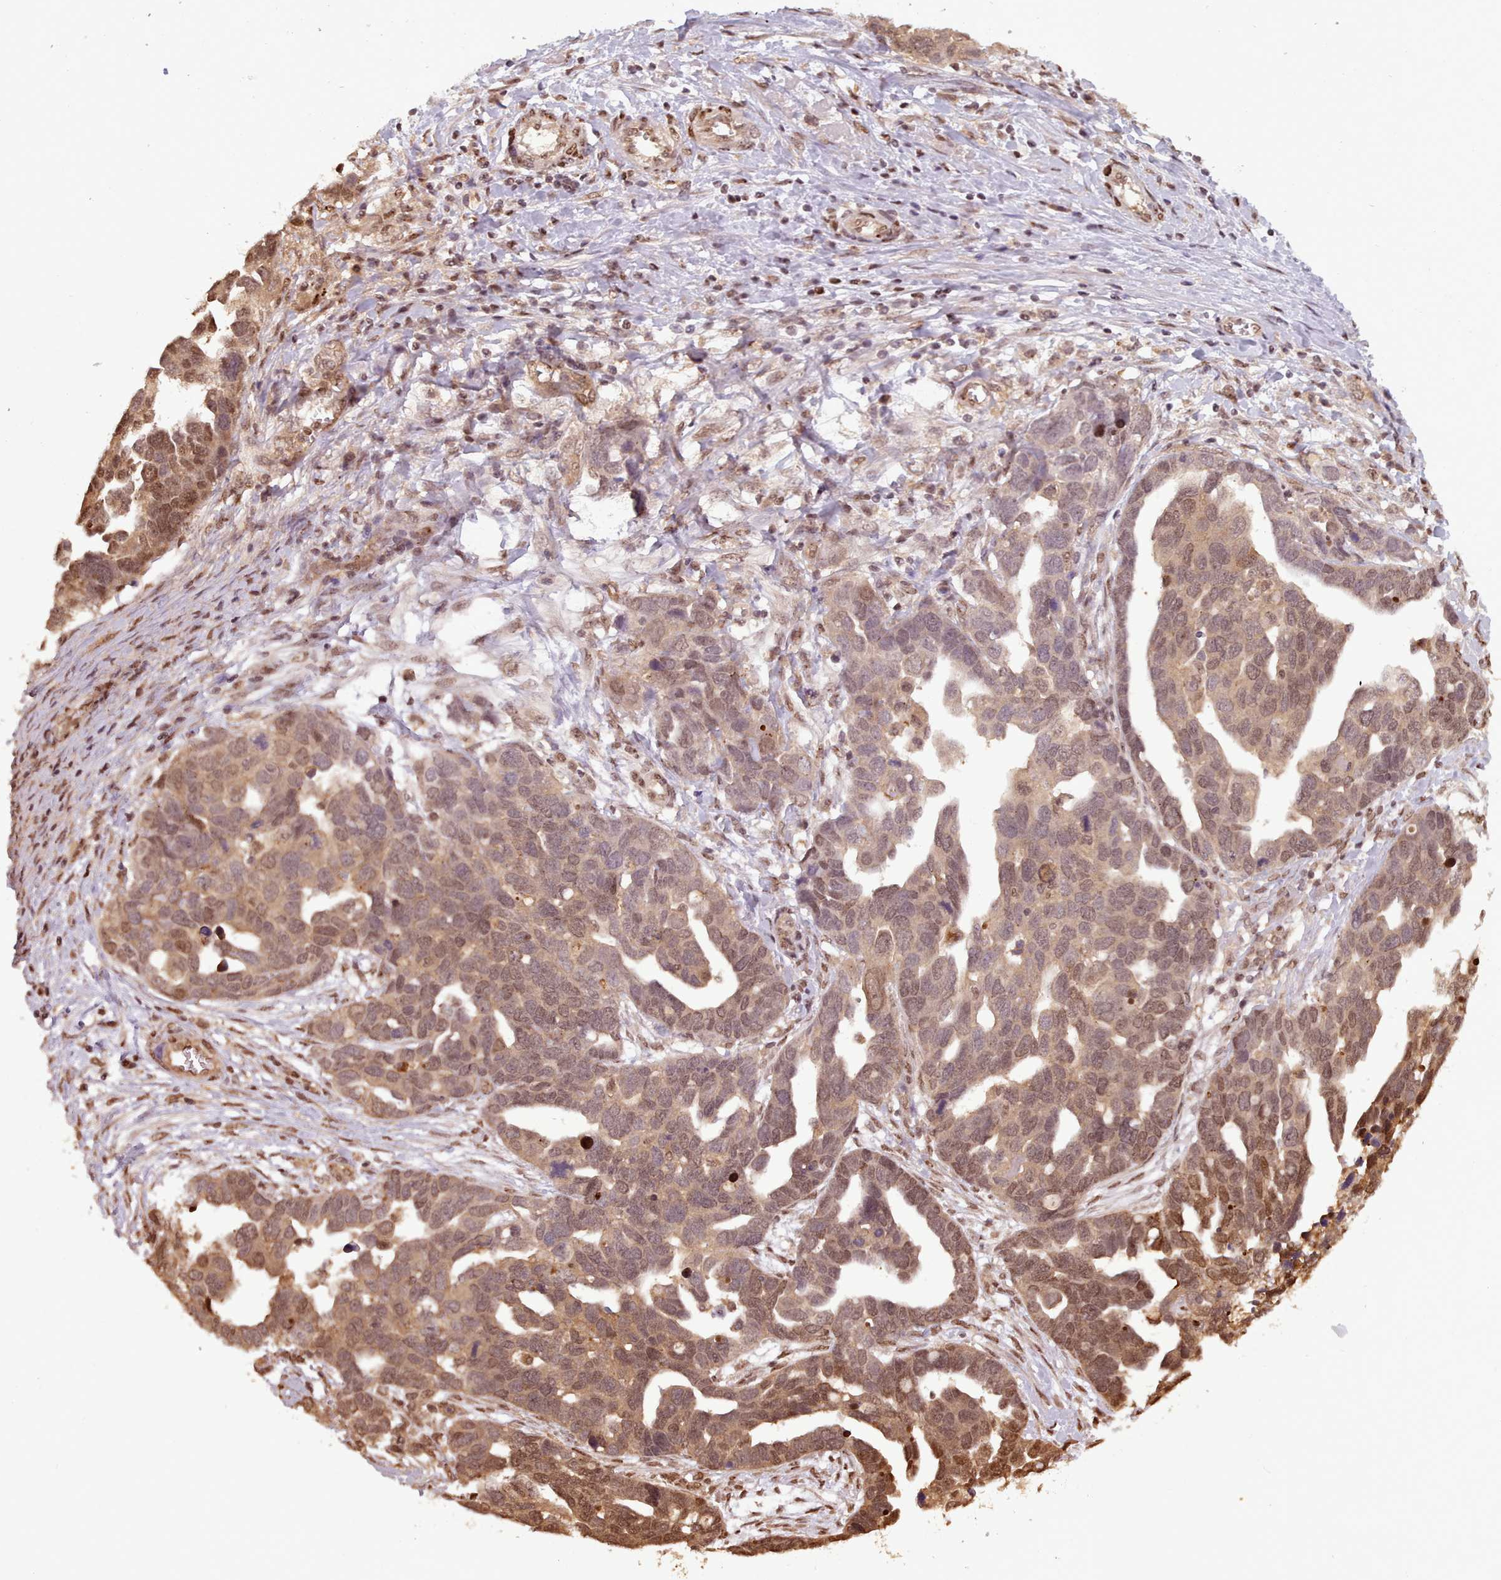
{"staining": {"intensity": "moderate", "quantity": ">75%", "location": "cytoplasmic/membranous,nuclear"}, "tissue": "ovarian cancer", "cell_type": "Tumor cells", "image_type": "cancer", "snomed": [{"axis": "morphology", "description": "Cystadenocarcinoma, serous, NOS"}, {"axis": "topography", "description": "Ovary"}], "caption": "This is an image of immunohistochemistry (IHC) staining of ovarian cancer (serous cystadenocarcinoma), which shows moderate positivity in the cytoplasmic/membranous and nuclear of tumor cells.", "gene": "RPS27A", "patient": {"sex": "female", "age": 54}}